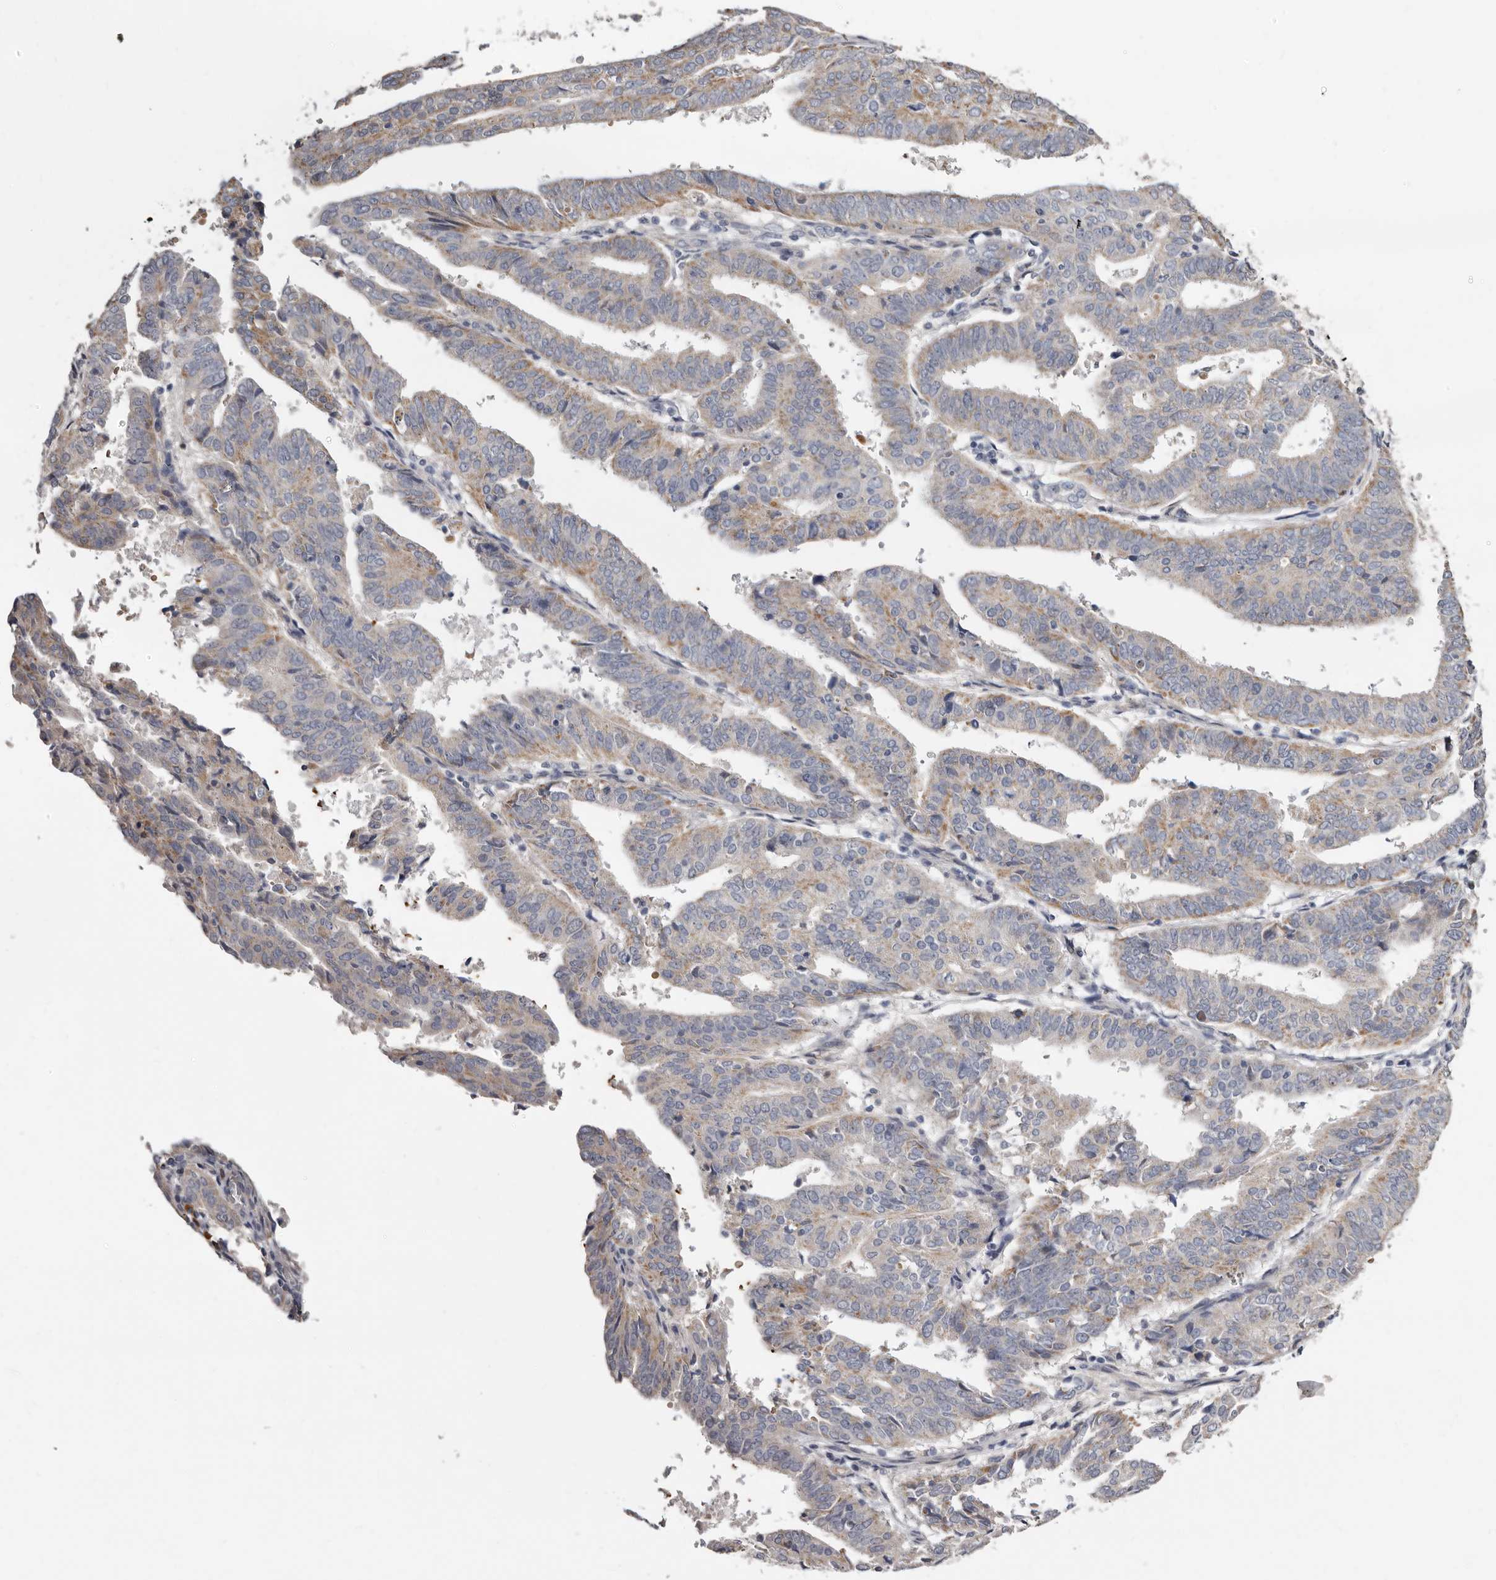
{"staining": {"intensity": "weak", "quantity": ">75%", "location": "cytoplasmic/membranous"}, "tissue": "endometrial cancer", "cell_type": "Tumor cells", "image_type": "cancer", "snomed": [{"axis": "morphology", "description": "Adenocarcinoma, NOS"}, {"axis": "topography", "description": "Uterus"}], "caption": "Adenocarcinoma (endometrial) stained with a protein marker demonstrates weak staining in tumor cells.", "gene": "SPTA1", "patient": {"sex": "female", "age": 77}}